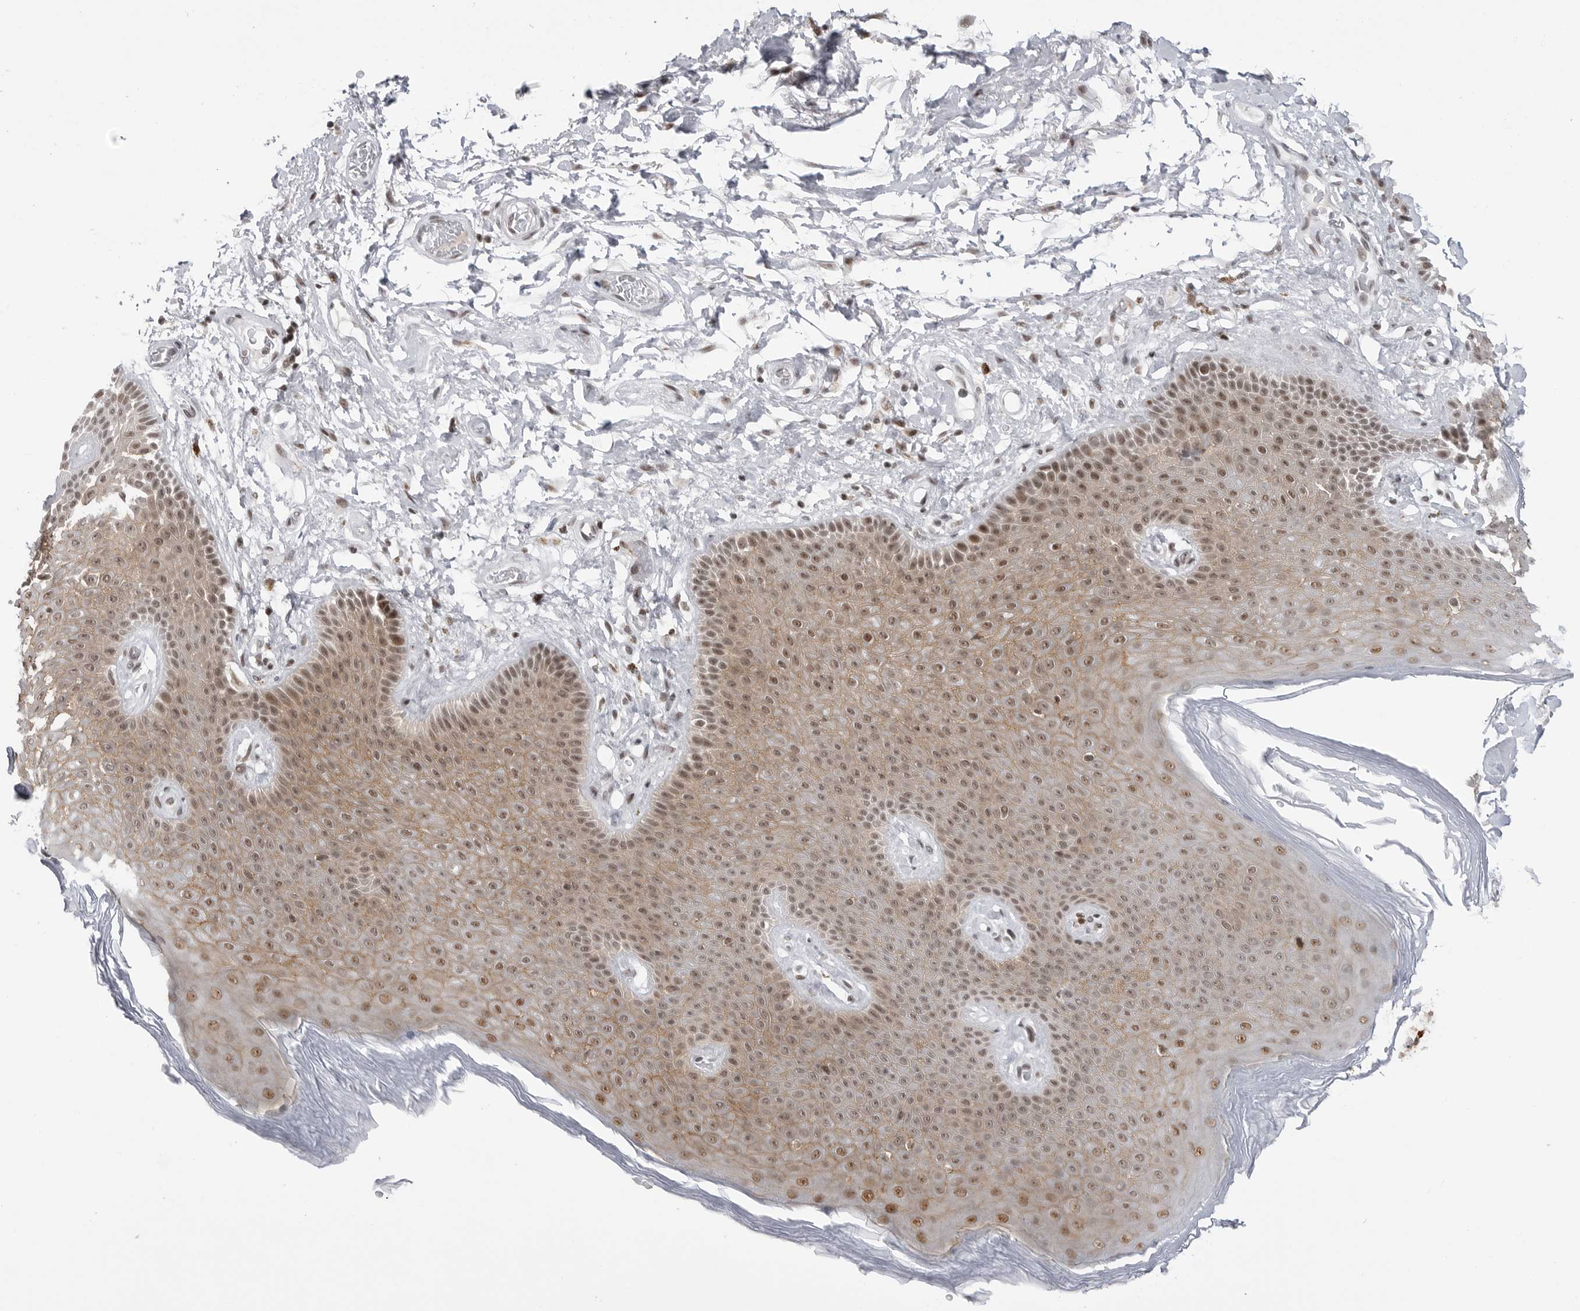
{"staining": {"intensity": "moderate", "quantity": ">75%", "location": "cytoplasmic/membranous,nuclear"}, "tissue": "skin", "cell_type": "Epidermal cells", "image_type": "normal", "snomed": [{"axis": "morphology", "description": "Normal tissue, NOS"}, {"axis": "topography", "description": "Anal"}], "caption": "A medium amount of moderate cytoplasmic/membranous,nuclear expression is present in approximately >75% of epidermal cells in normal skin. The protein of interest is shown in brown color, while the nuclei are stained blue.", "gene": "TRIM66", "patient": {"sex": "male", "age": 74}}